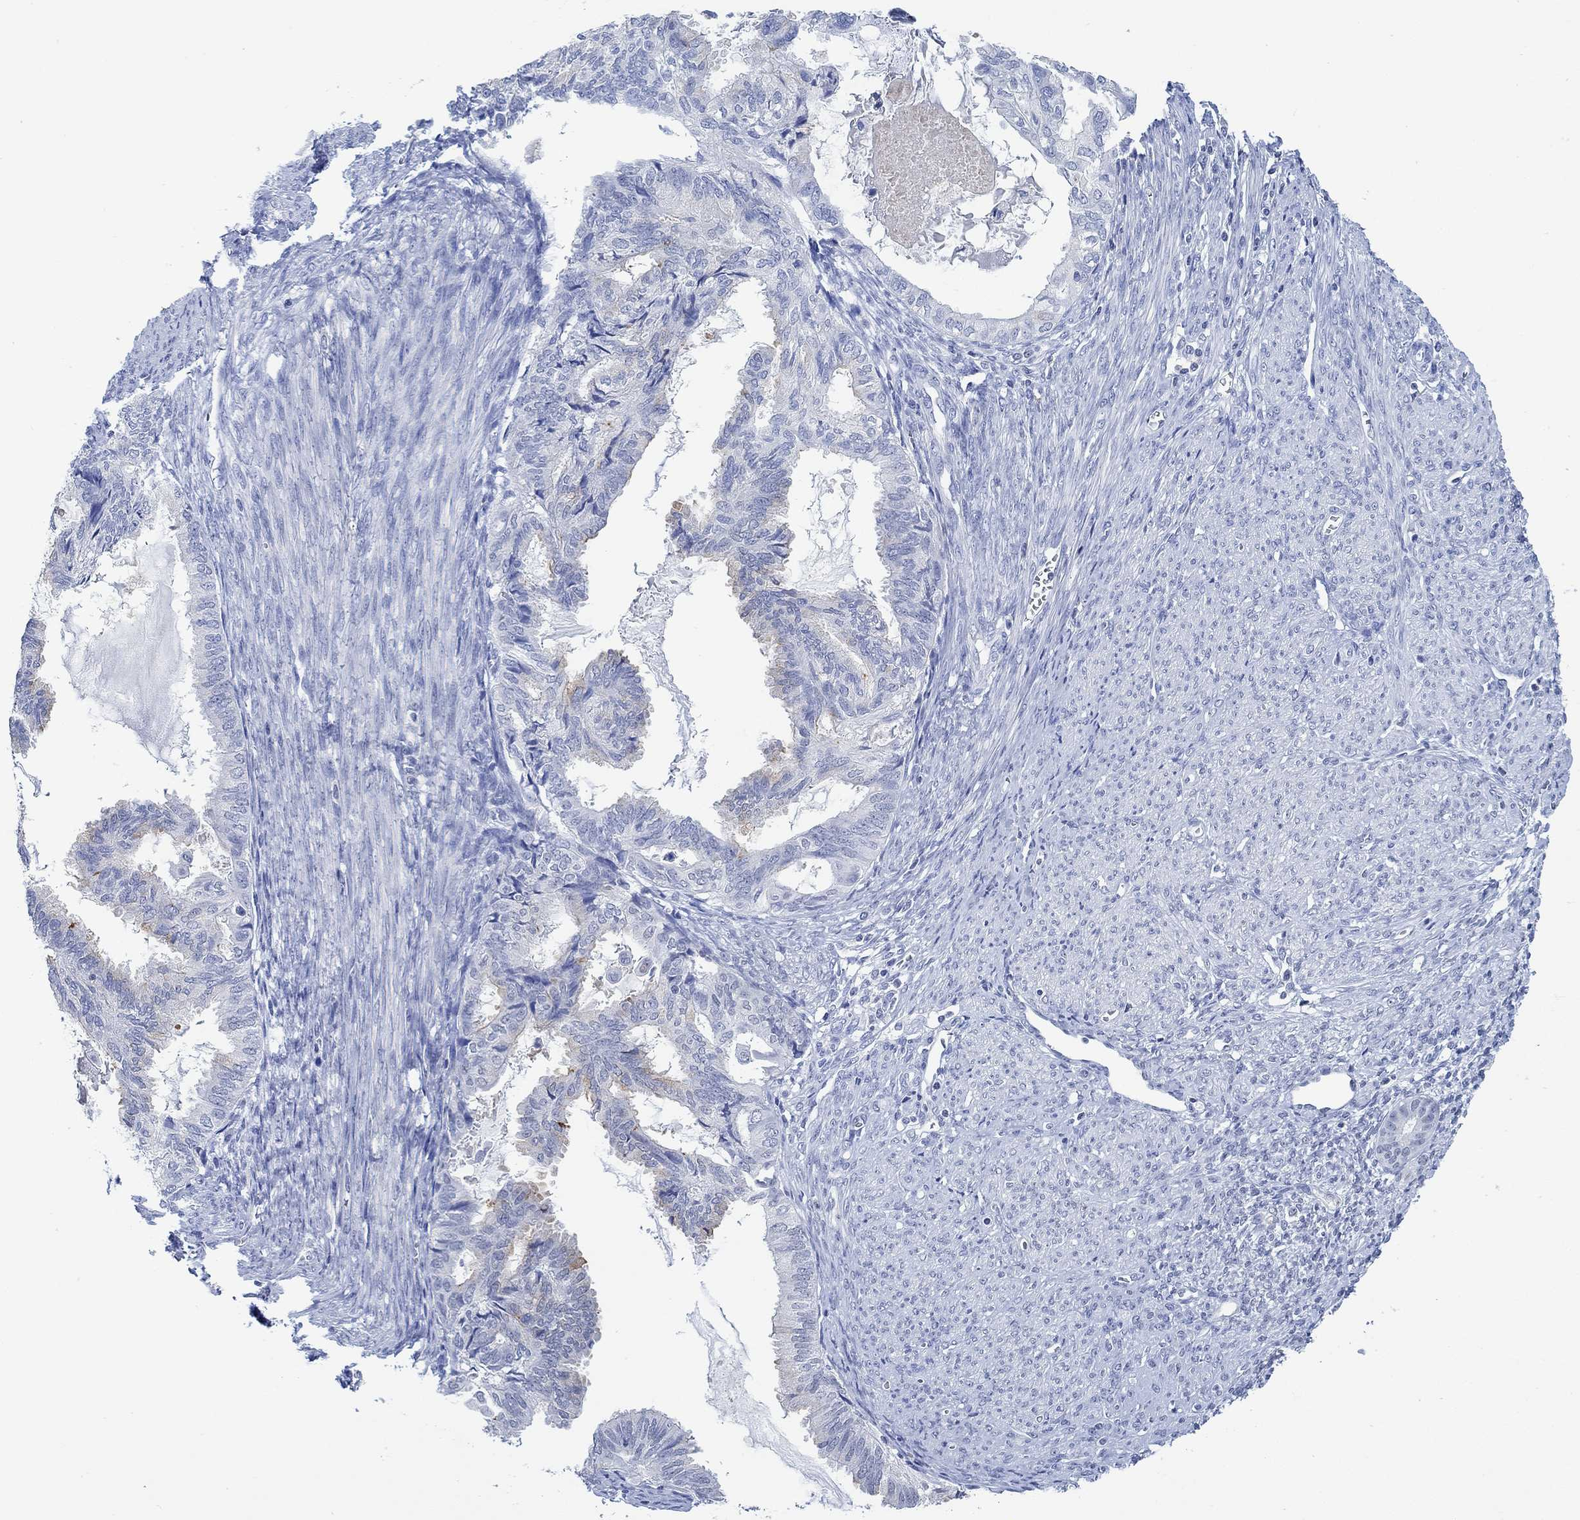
{"staining": {"intensity": "negative", "quantity": "none", "location": "none"}, "tissue": "endometrial cancer", "cell_type": "Tumor cells", "image_type": "cancer", "snomed": [{"axis": "morphology", "description": "Adenocarcinoma, NOS"}, {"axis": "topography", "description": "Endometrium"}], "caption": "A high-resolution histopathology image shows immunohistochemistry staining of endometrial cancer (adenocarcinoma), which shows no significant expression in tumor cells.", "gene": "PPP1R17", "patient": {"sex": "female", "age": 86}}